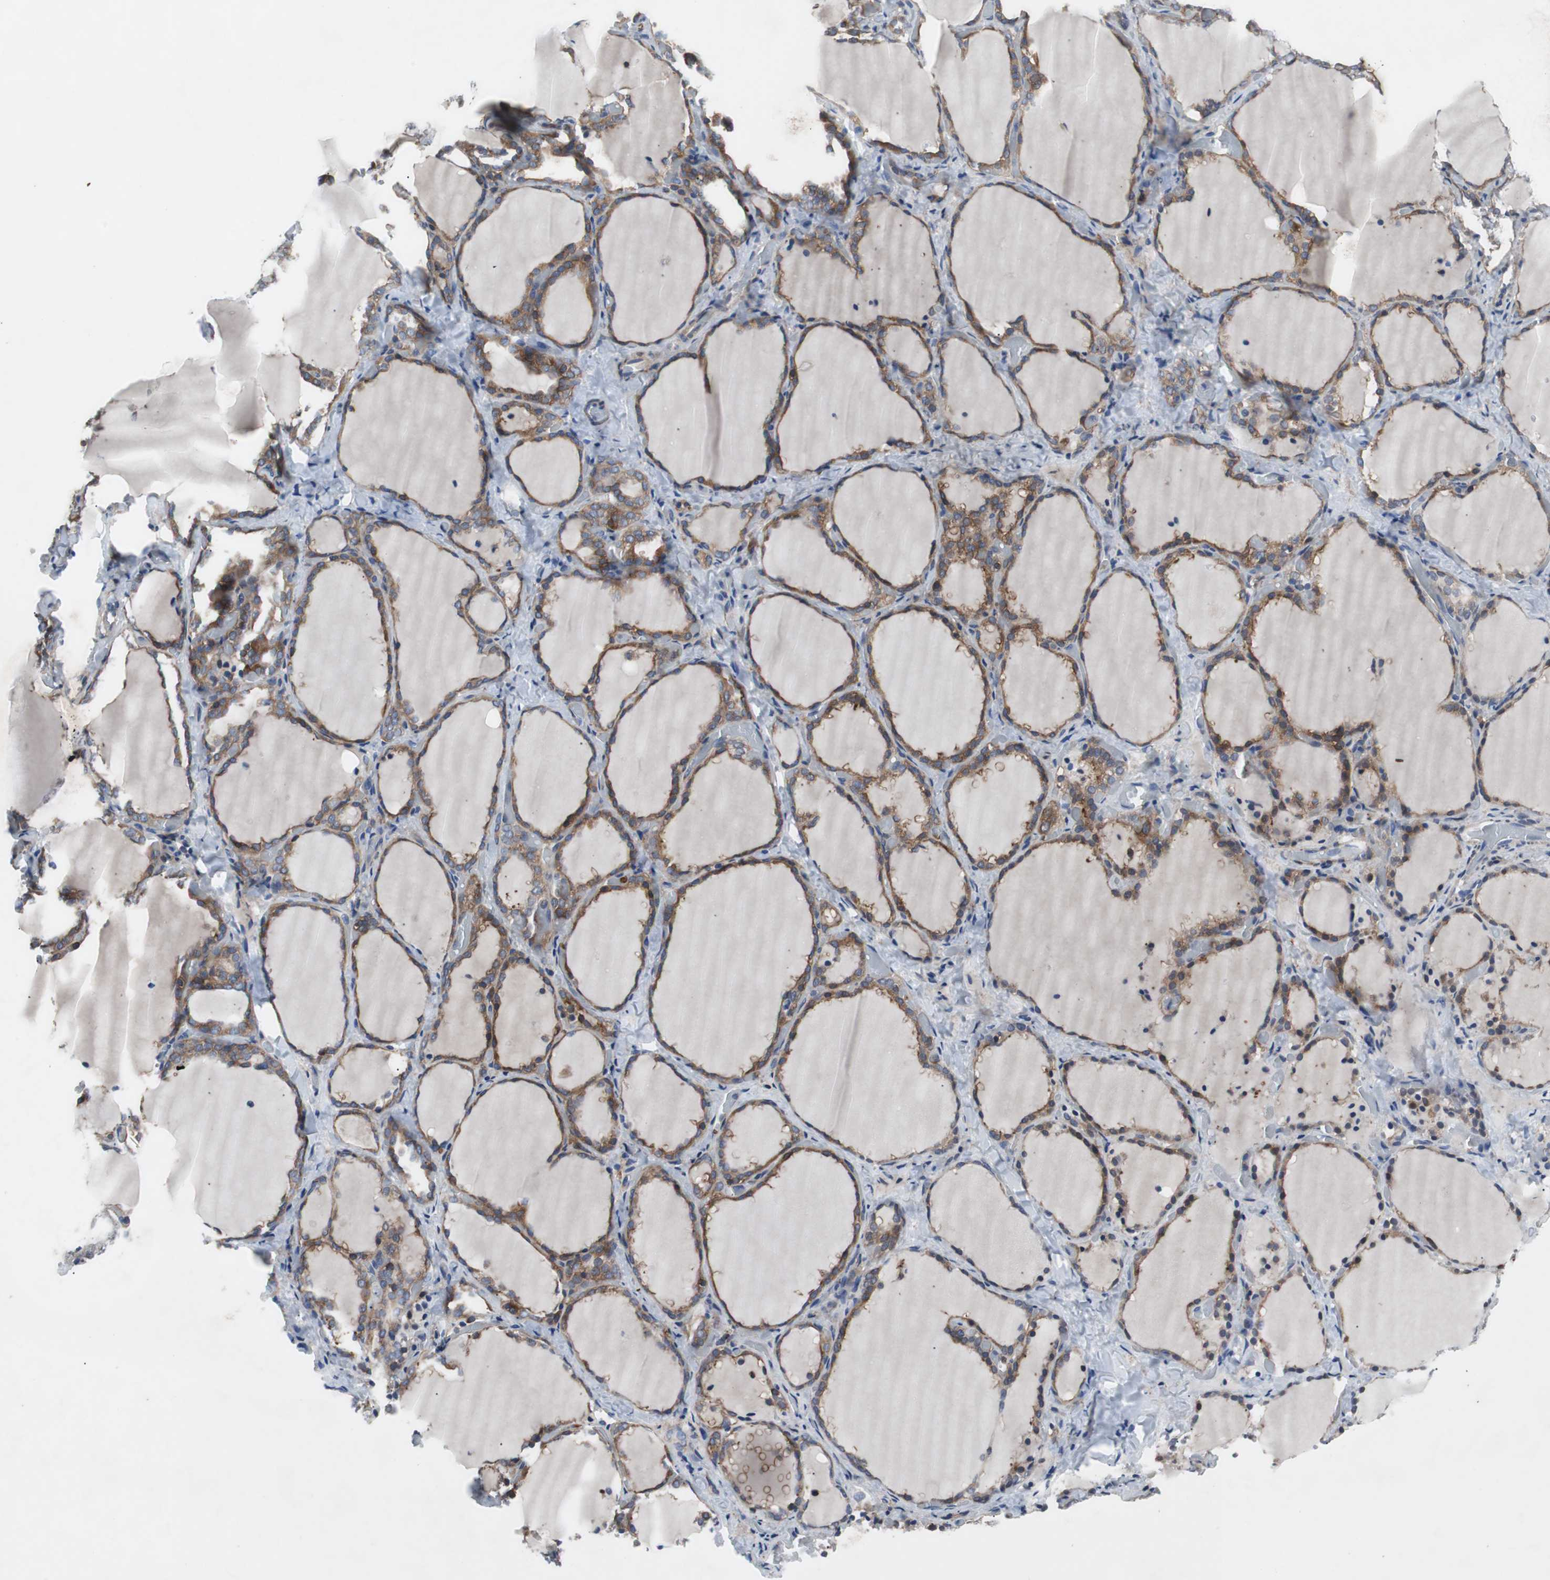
{"staining": {"intensity": "moderate", "quantity": ">75%", "location": "cytoplasmic/membranous"}, "tissue": "thyroid gland", "cell_type": "Glandular cells", "image_type": "normal", "snomed": [{"axis": "morphology", "description": "Normal tissue, NOS"}, {"axis": "morphology", "description": "Papillary adenocarcinoma, NOS"}, {"axis": "topography", "description": "Thyroid gland"}], "caption": "Glandular cells display medium levels of moderate cytoplasmic/membranous expression in approximately >75% of cells in normal human thyroid gland.", "gene": "GYS1", "patient": {"sex": "female", "age": 30}}